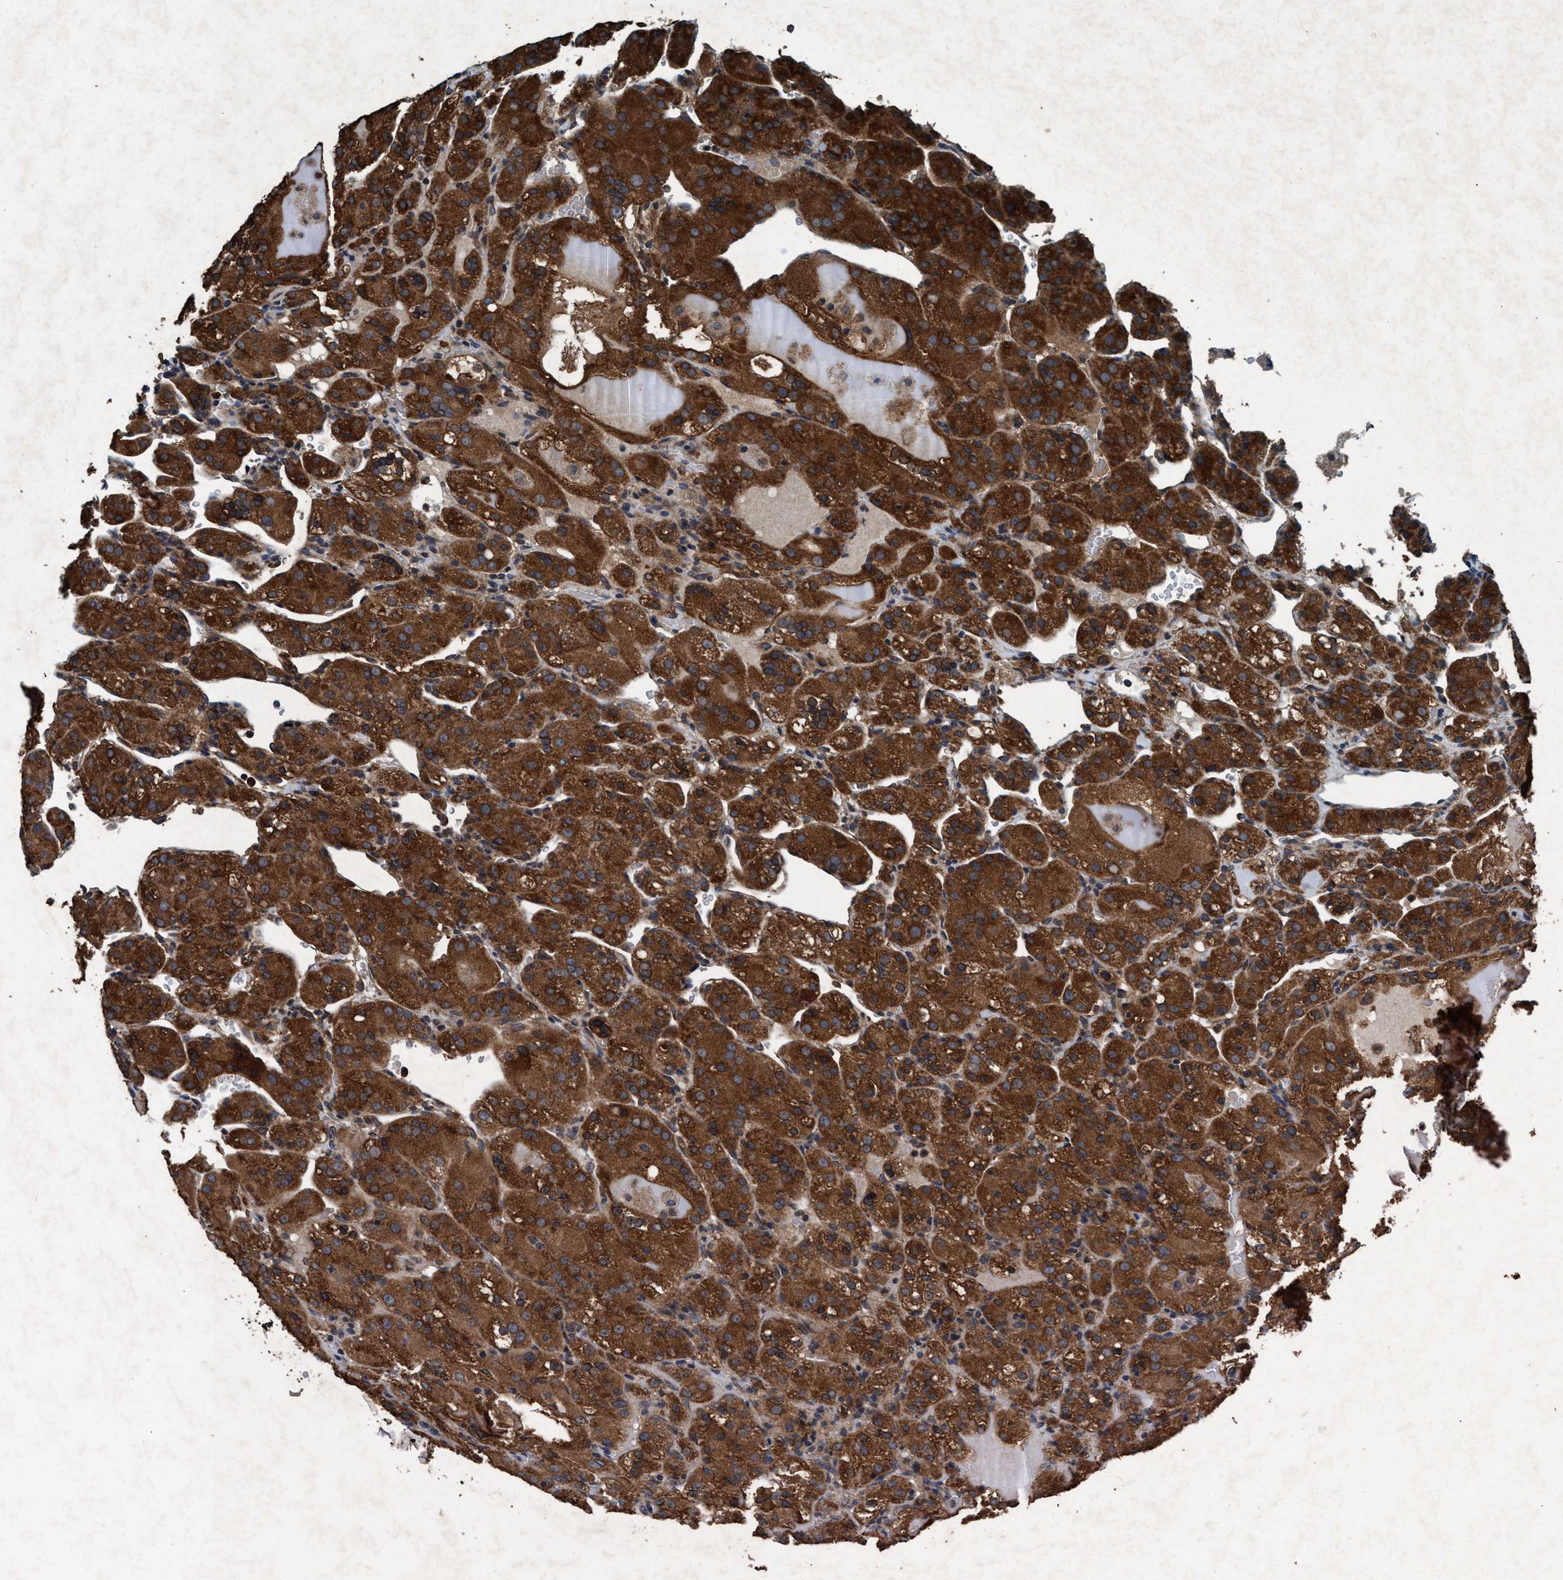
{"staining": {"intensity": "strong", "quantity": ">75%", "location": "cytoplasmic/membranous"}, "tissue": "renal cancer", "cell_type": "Tumor cells", "image_type": "cancer", "snomed": [{"axis": "morphology", "description": "Normal tissue, NOS"}, {"axis": "morphology", "description": "Adenocarcinoma, NOS"}, {"axis": "topography", "description": "Kidney"}], "caption": "This is a histology image of immunohistochemistry staining of renal cancer (adenocarcinoma), which shows strong positivity in the cytoplasmic/membranous of tumor cells.", "gene": "AKT1S1", "patient": {"sex": "male", "age": 61}}